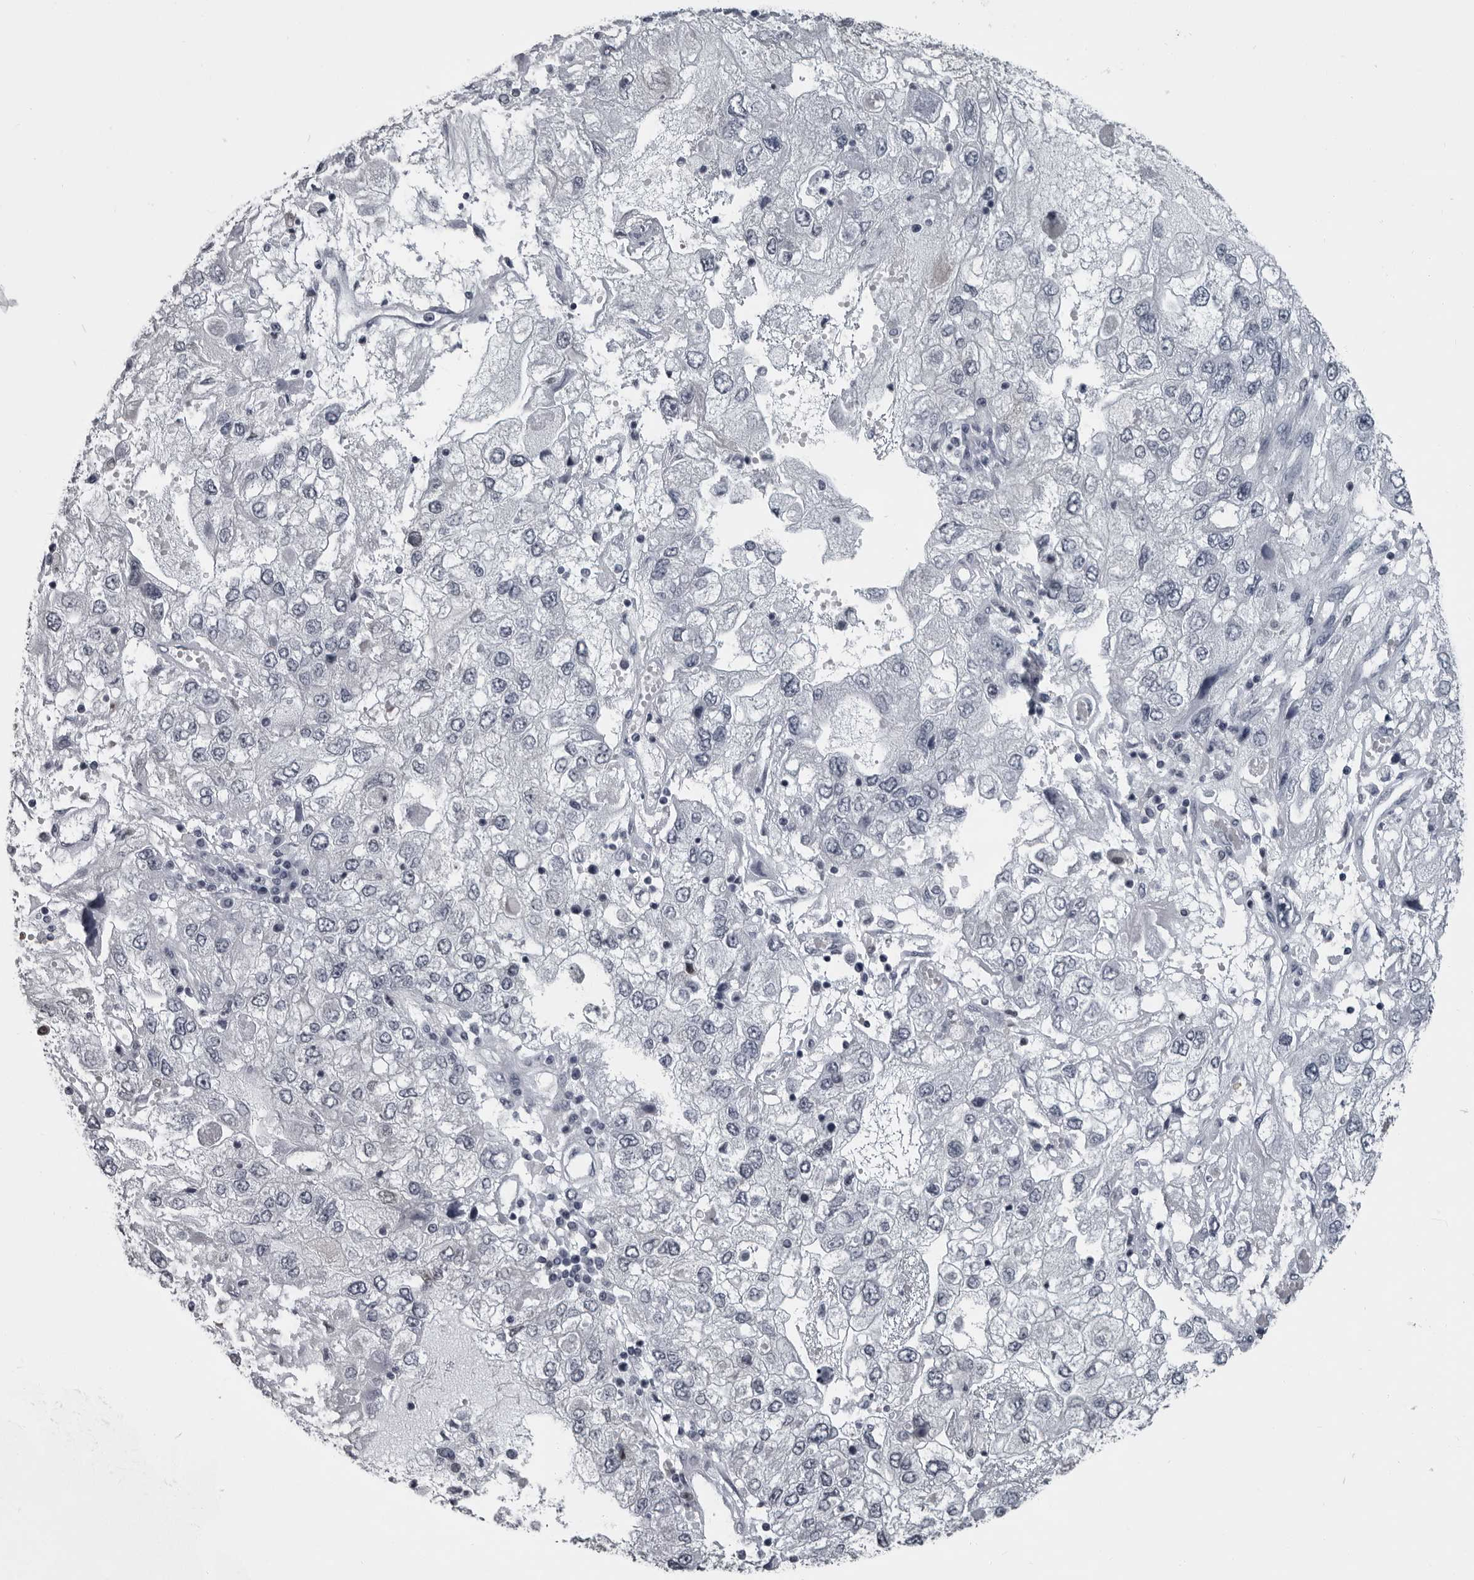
{"staining": {"intensity": "negative", "quantity": "none", "location": "none"}, "tissue": "endometrial cancer", "cell_type": "Tumor cells", "image_type": "cancer", "snomed": [{"axis": "morphology", "description": "Adenocarcinoma, NOS"}, {"axis": "topography", "description": "Endometrium"}], "caption": "Protein analysis of endometrial adenocarcinoma reveals no significant expression in tumor cells.", "gene": "LZIC", "patient": {"sex": "female", "age": 49}}